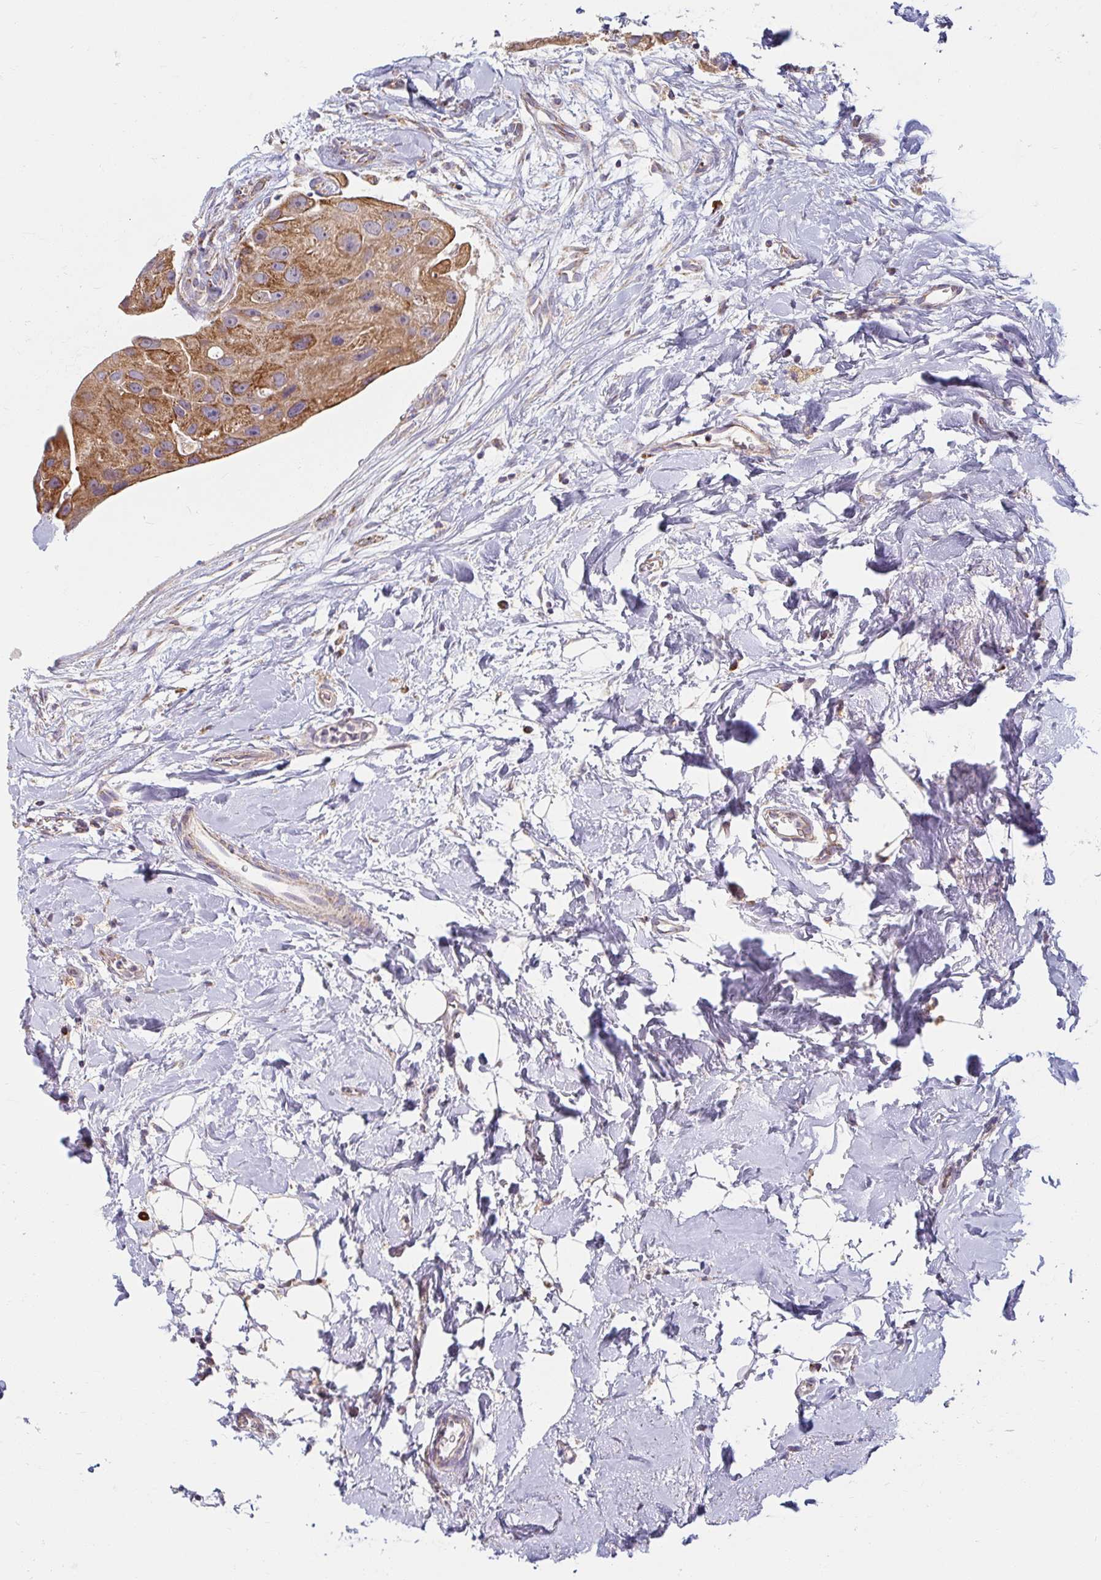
{"staining": {"intensity": "moderate", "quantity": ">75%", "location": "cytoplasmic/membranous"}, "tissue": "breast cancer", "cell_type": "Tumor cells", "image_type": "cancer", "snomed": [{"axis": "morphology", "description": "Duct carcinoma"}, {"axis": "topography", "description": "Breast"}], "caption": "Breast cancer (invasive ductal carcinoma) tissue displays moderate cytoplasmic/membranous staining in approximately >75% of tumor cells, visualized by immunohistochemistry.", "gene": "SKP2", "patient": {"sex": "female", "age": 43}}